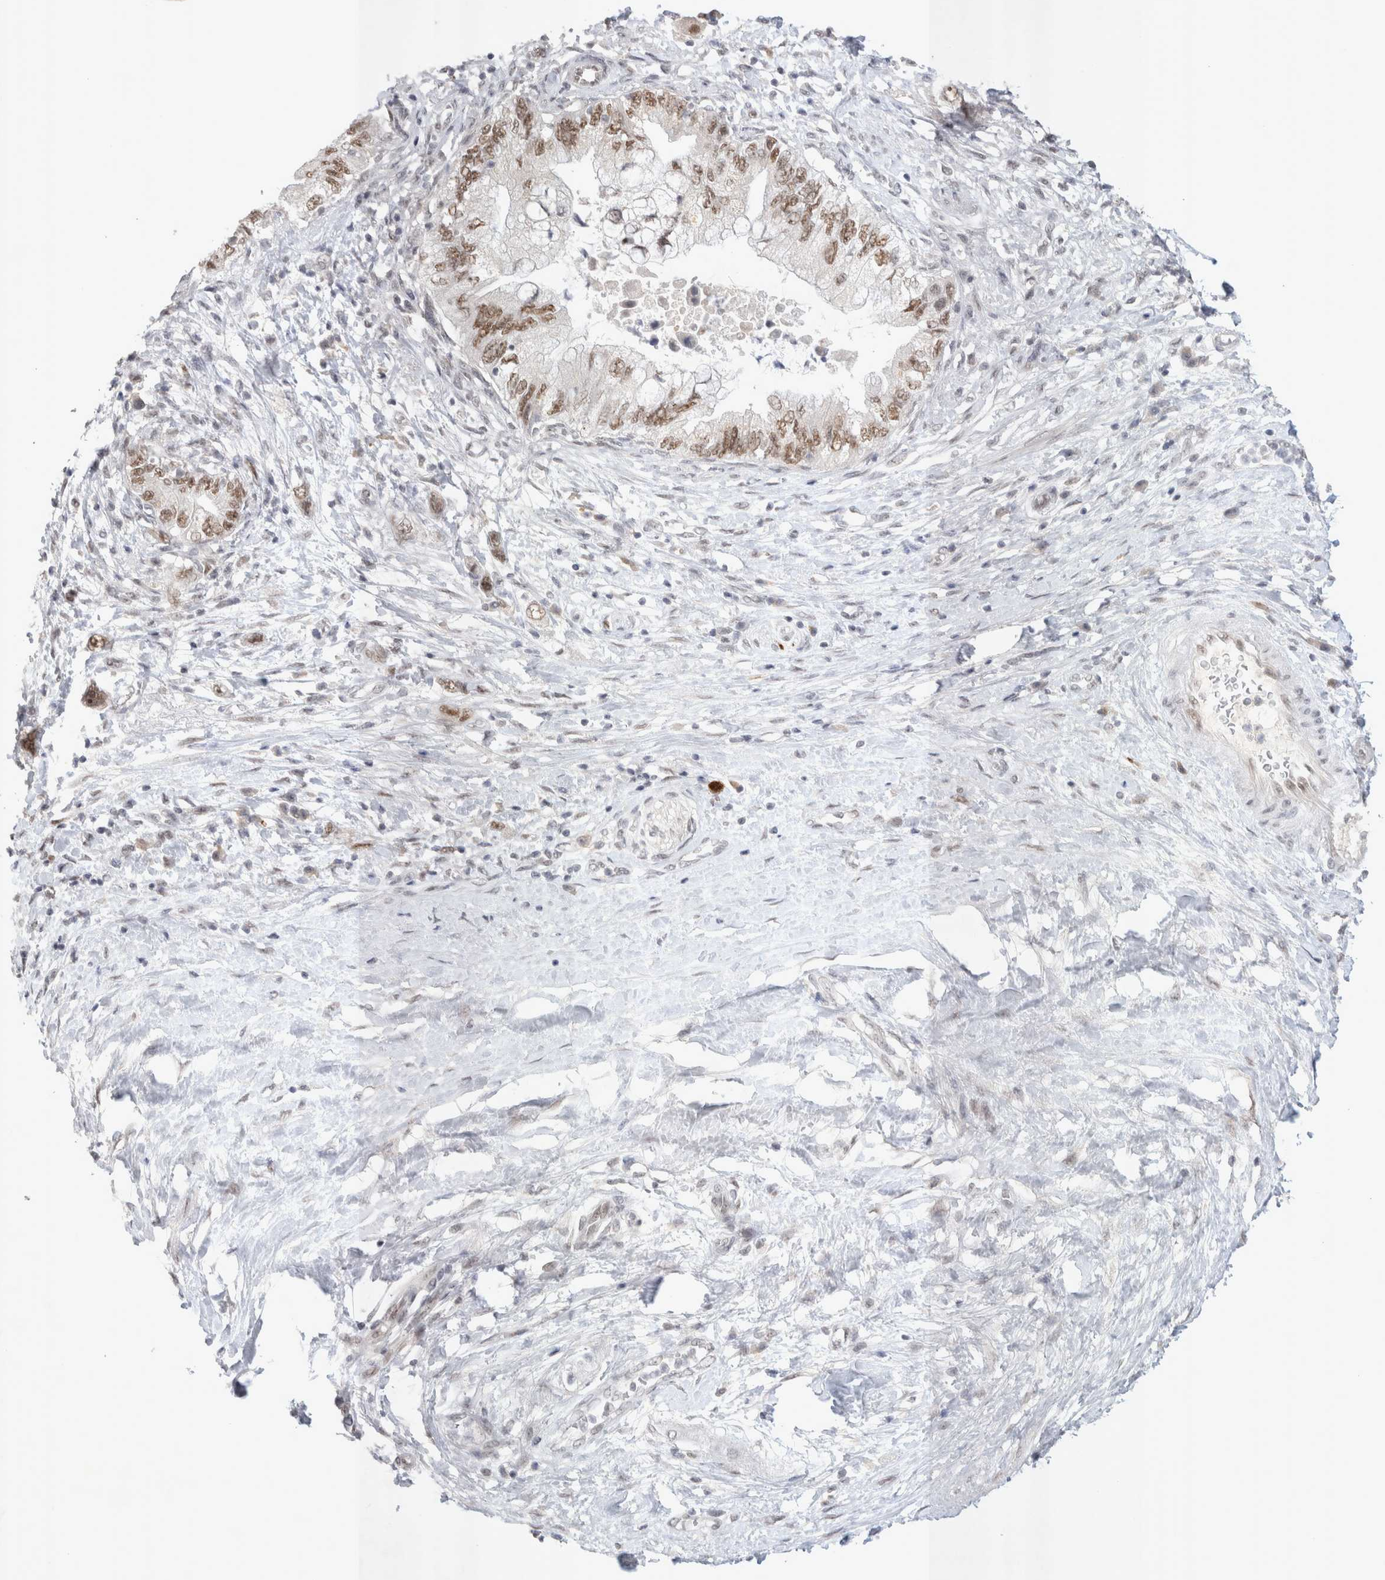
{"staining": {"intensity": "moderate", "quantity": ">75%", "location": "nuclear"}, "tissue": "pancreatic cancer", "cell_type": "Tumor cells", "image_type": "cancer", "snomed": [{"axis": "morphology", "description": "Adenocarcinoma, NOS"}, {"axis": "topography", "description": "Pancreas"}], "caption": "Immunohistochemistry photomicrograph of human pancreatic adenocarcinoma stained for a protein (brown), which shows medium levels of moderate nuclear expression in about >75% of tumor cells.", "gene": "RECQL4", "patient": {"sex": "female", "age": 73}}